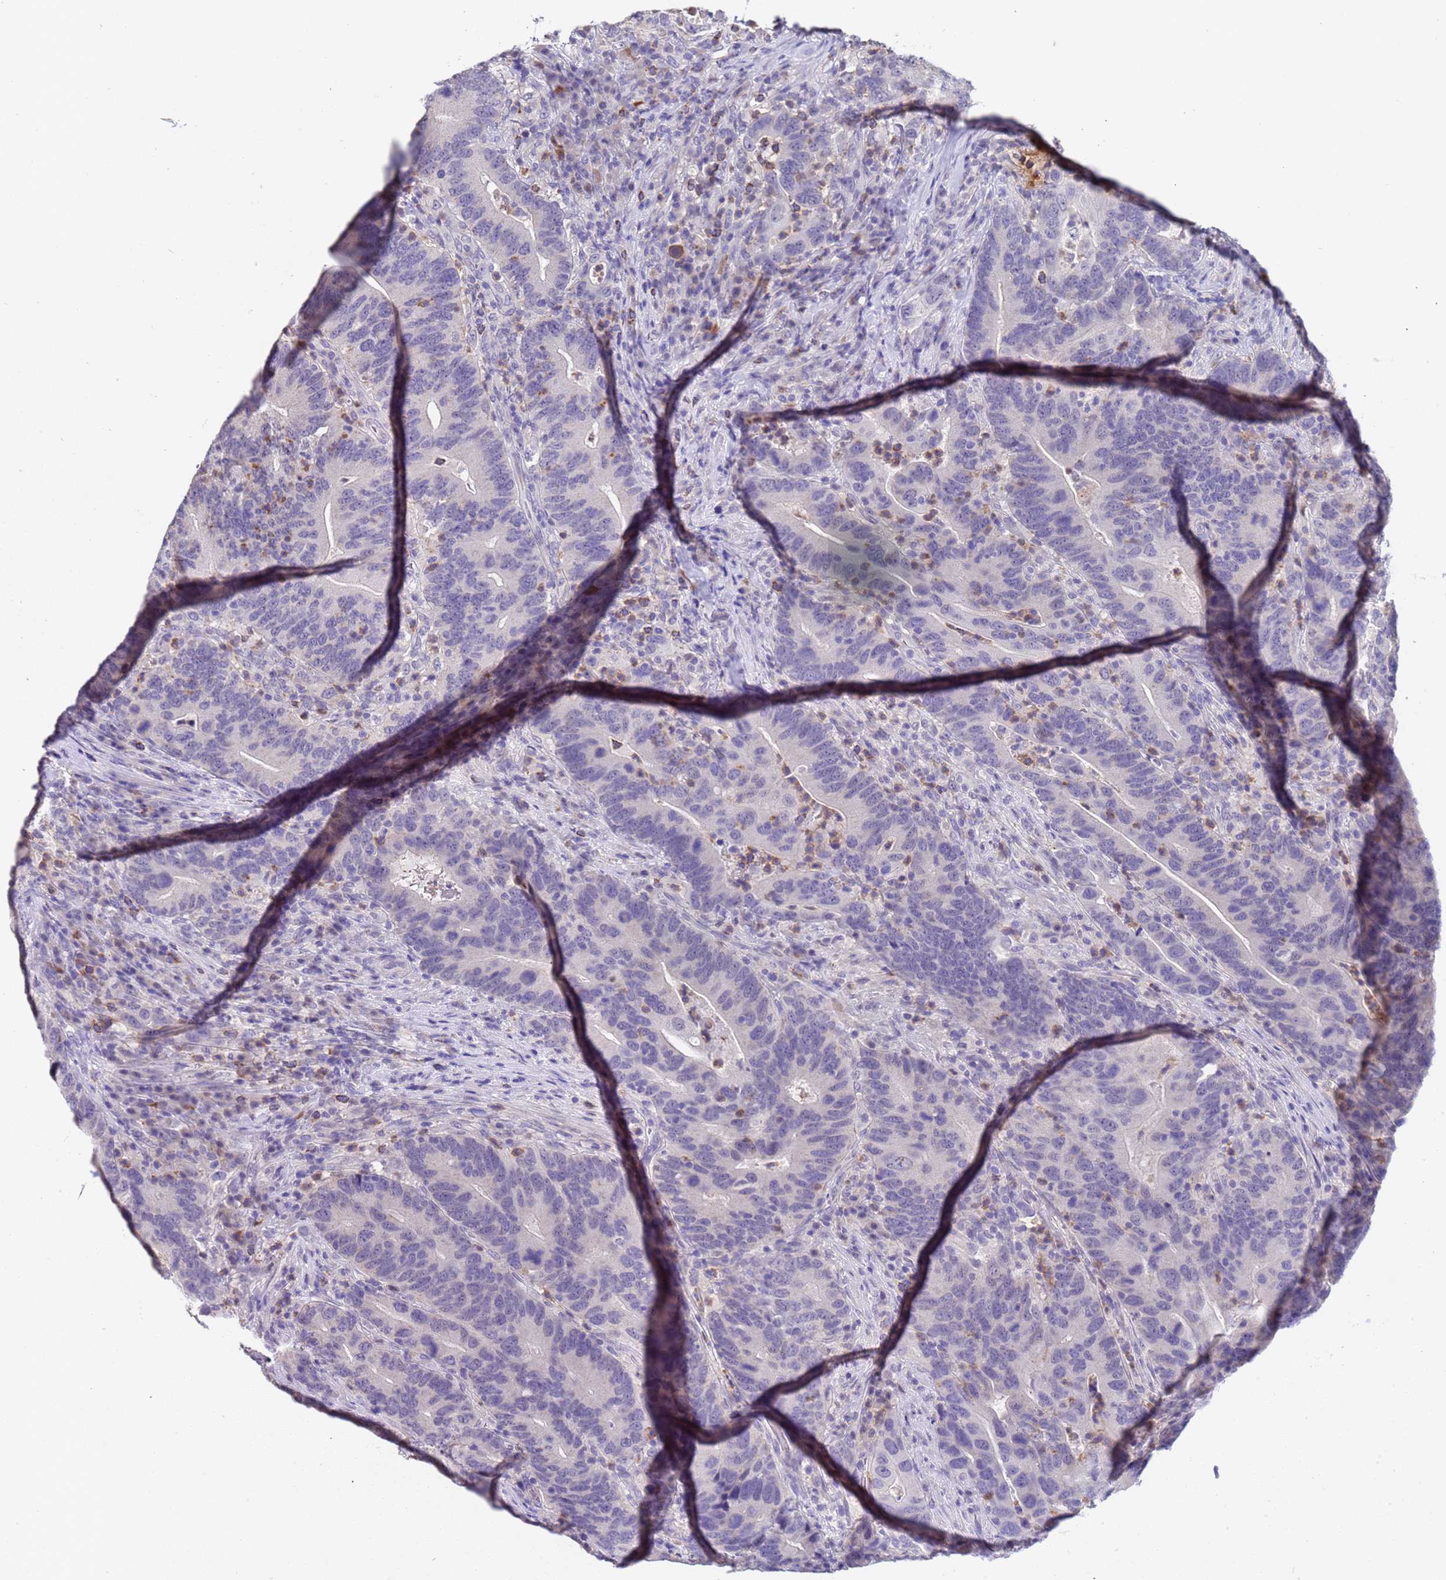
{"staining": {"intensity": "negative", "quantity": "none", "location": "none"}, "tissue": "colorectal cancer", "cell_type": "Tumor cells", "image_type": "cancer", "snomed": [{"axis": "morphology", "description": "Adenocarcinoma, NOS"}, {"axis": "topography", "description": "Colon"}], "caption": "Protein analysis of colorectal cancer (adenocarcinoma) displays no significant staining in tumor cells.", "gene": "ZNF248", "patient": {"sex": "female", "age": 66}}